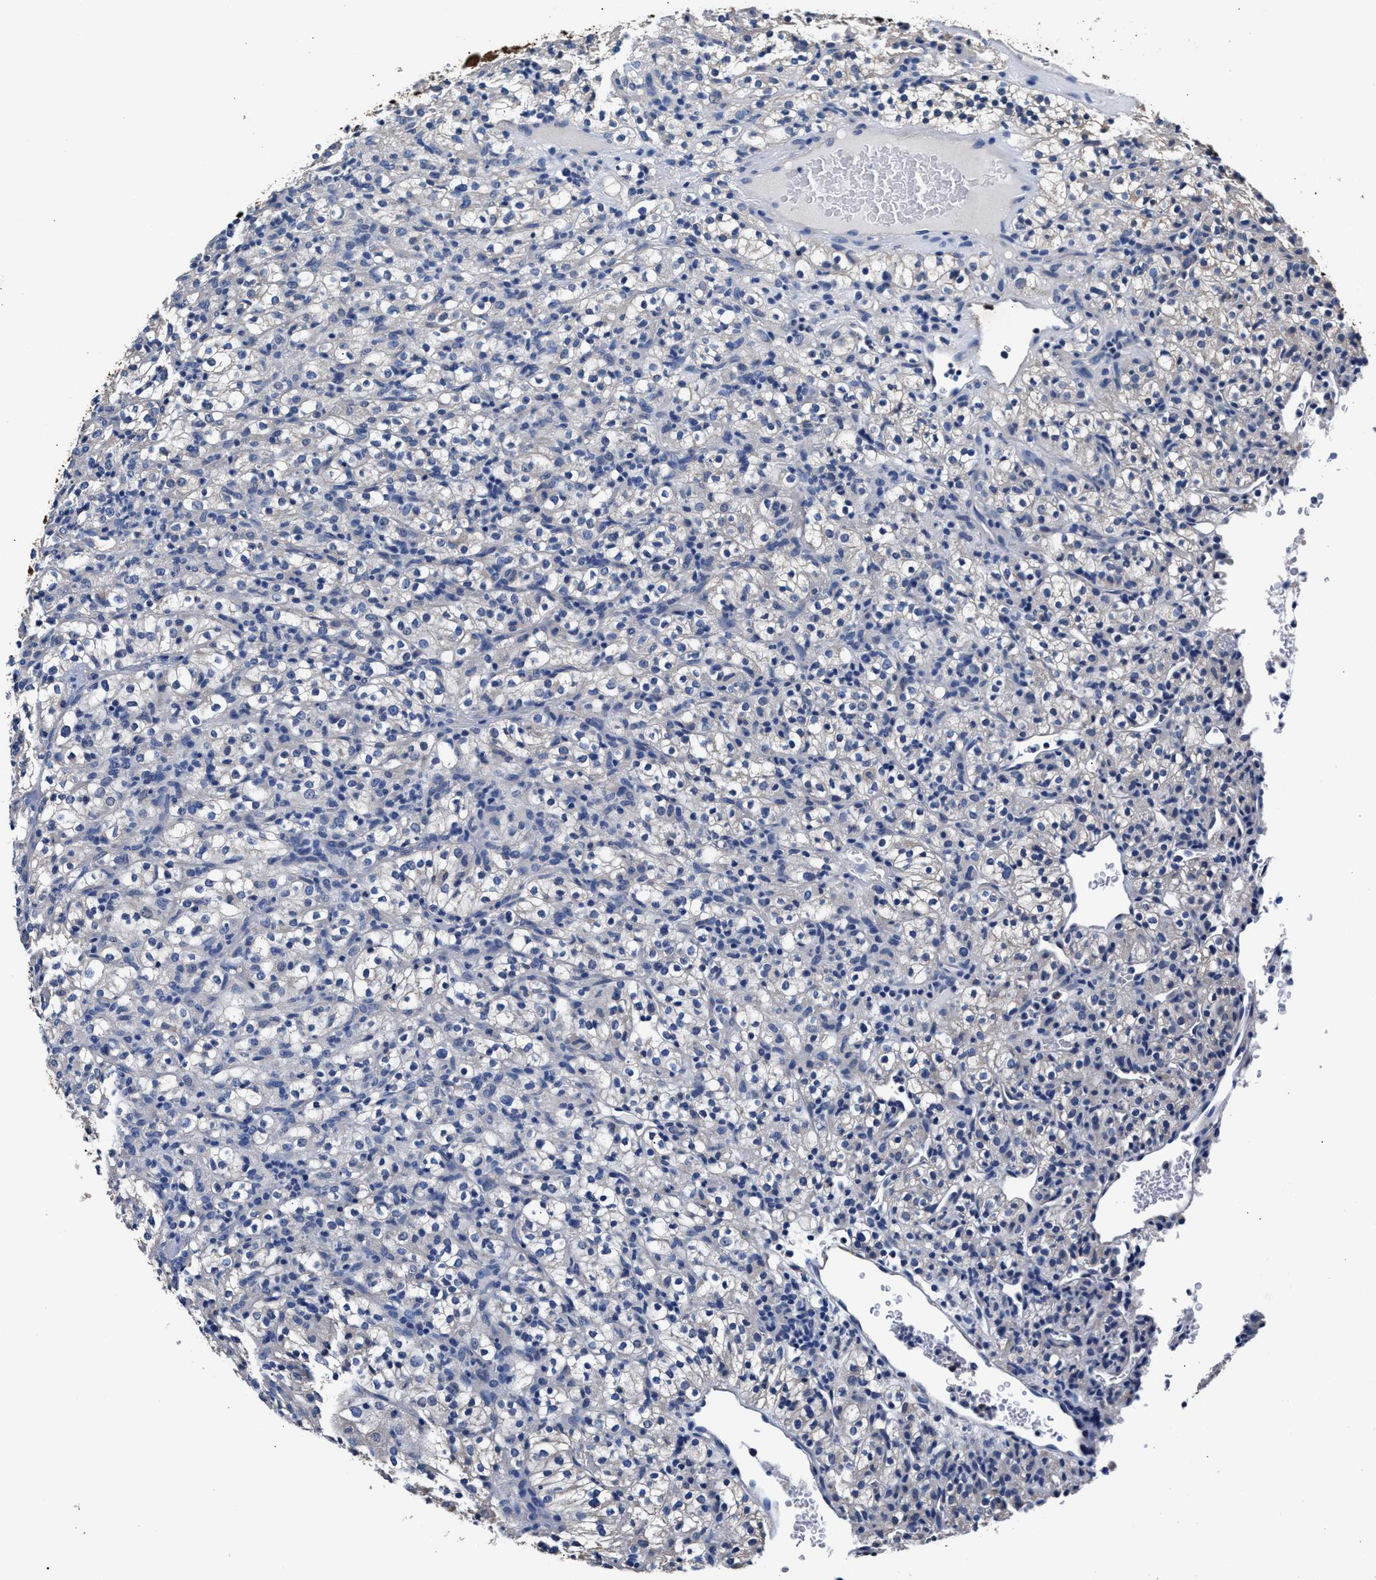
{"staining": {"intensity": "negative", "quantity": "none", "location": "none"}, "tissue": "renal cancer", "cell_type": "Tumor cells", "image_type": "cancer", "snomed": [{"axis": "morphology", "description": "Normal tissue, NOS"}, {"axis": "morphology", "description": "Adenocarcinoma, NOS"}, {"axis": "topography", "description": "Kidney"}], "caption": "Immunohistochemistry (IHC) of renal cancer exhibits no expression in tumor cells.", "gene": "GSTM1", "patient": {"sex": "female", "age": 72}}